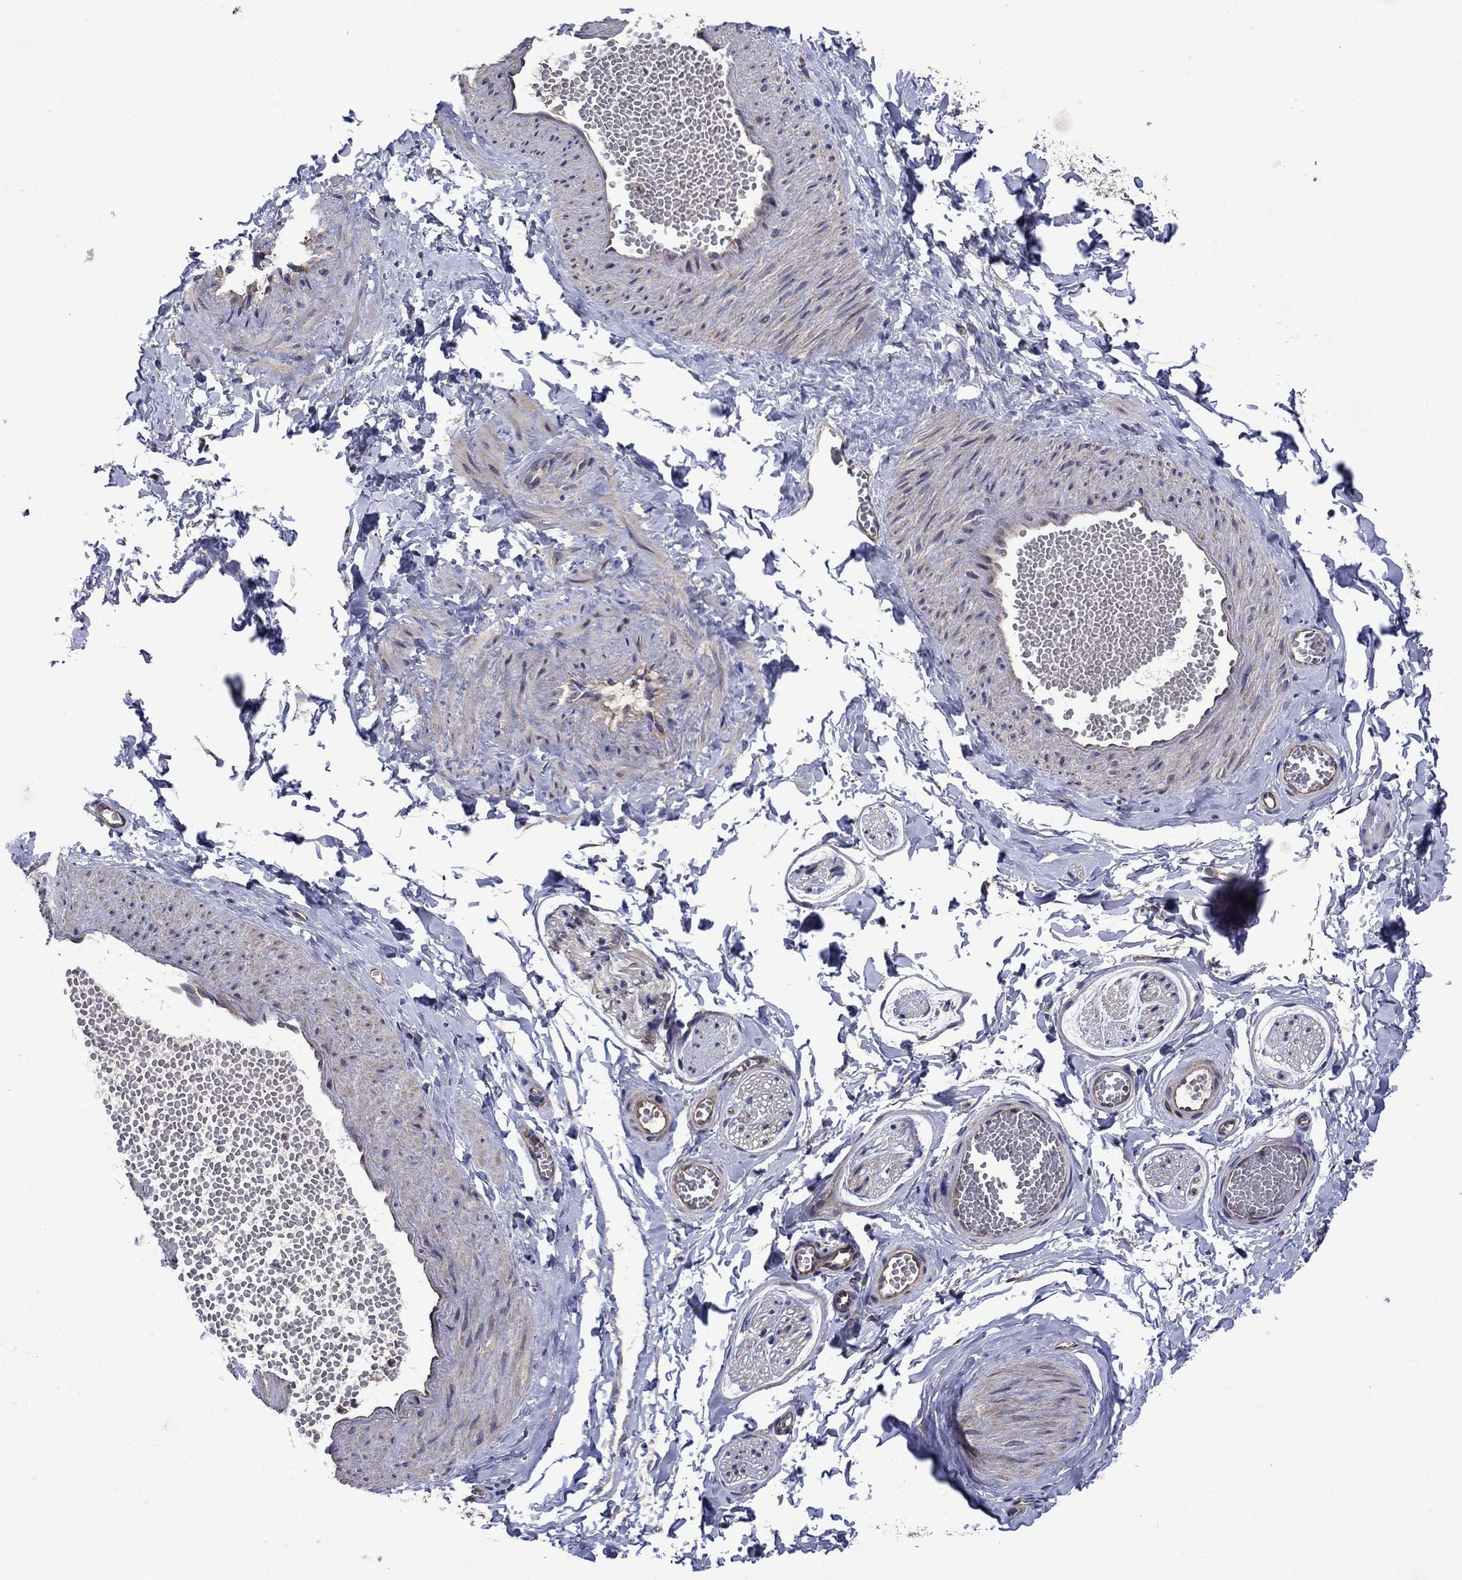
{"staining": {"intensity": "negative", "quantity": "none", "location": "none"}, "tissue": "adipose tissue", "cell_type": "Adipocytes", "image_type": "normal", "snomed": [{"axis": "morphology", "description": "Normal tissue, NOS"}, {"axis": "topography", "description": "Smooth muscle"}, {"axis": "topography", "description": "Peripheral nerve tissue"}], "caption": "Adipose tissue stained for a protein using immunohistochemistry (IHC) shows no staining adipocytes.", "gene": "KIF22", "patient": {"sex": "male", "age": 22}}